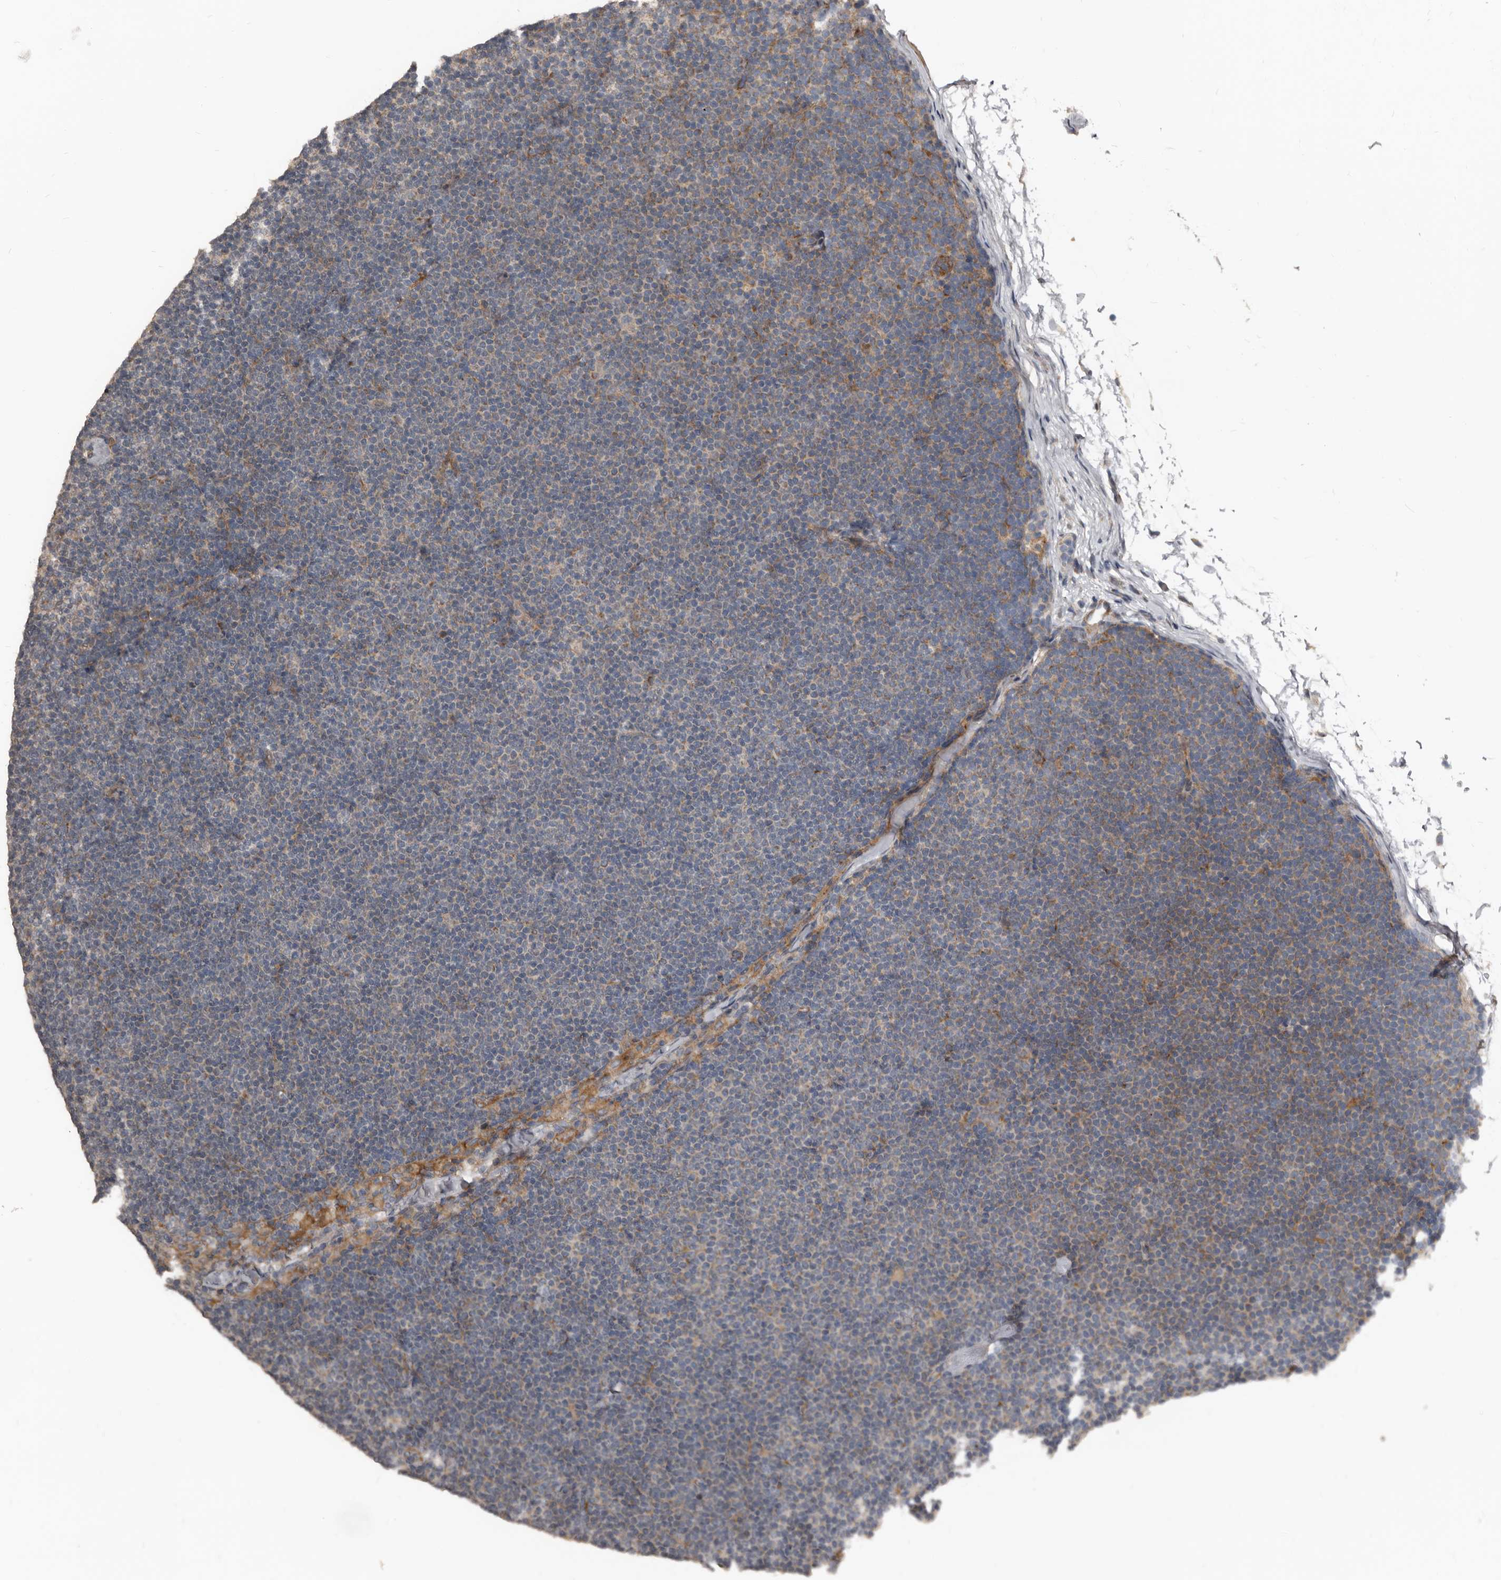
{"staining": {"intensity": "weak", "quantity": "<25%", "location": "cytoplasmic/membranous"}, "tissue": "lymphoma", "cell_type": "Tumor cells", "image_type": "cancer", "snomed": [{"axis": "morphology", "description": "Malignant lymphoma, non-Hodgkin's type, Low grade"}, {"axis": "topography", "description": "Lymph node"}], "caption": "An immunohistochemistry (IHC) micrograph of low-grade malignant lymphoma, non-Hodgkin's type is shown. There is no staining in tumor cells of low-grade malignant lymphoma, non-Hodgkin's type.", "gene": "DHPS", "patient": {"sex": "female", "age": 53}}